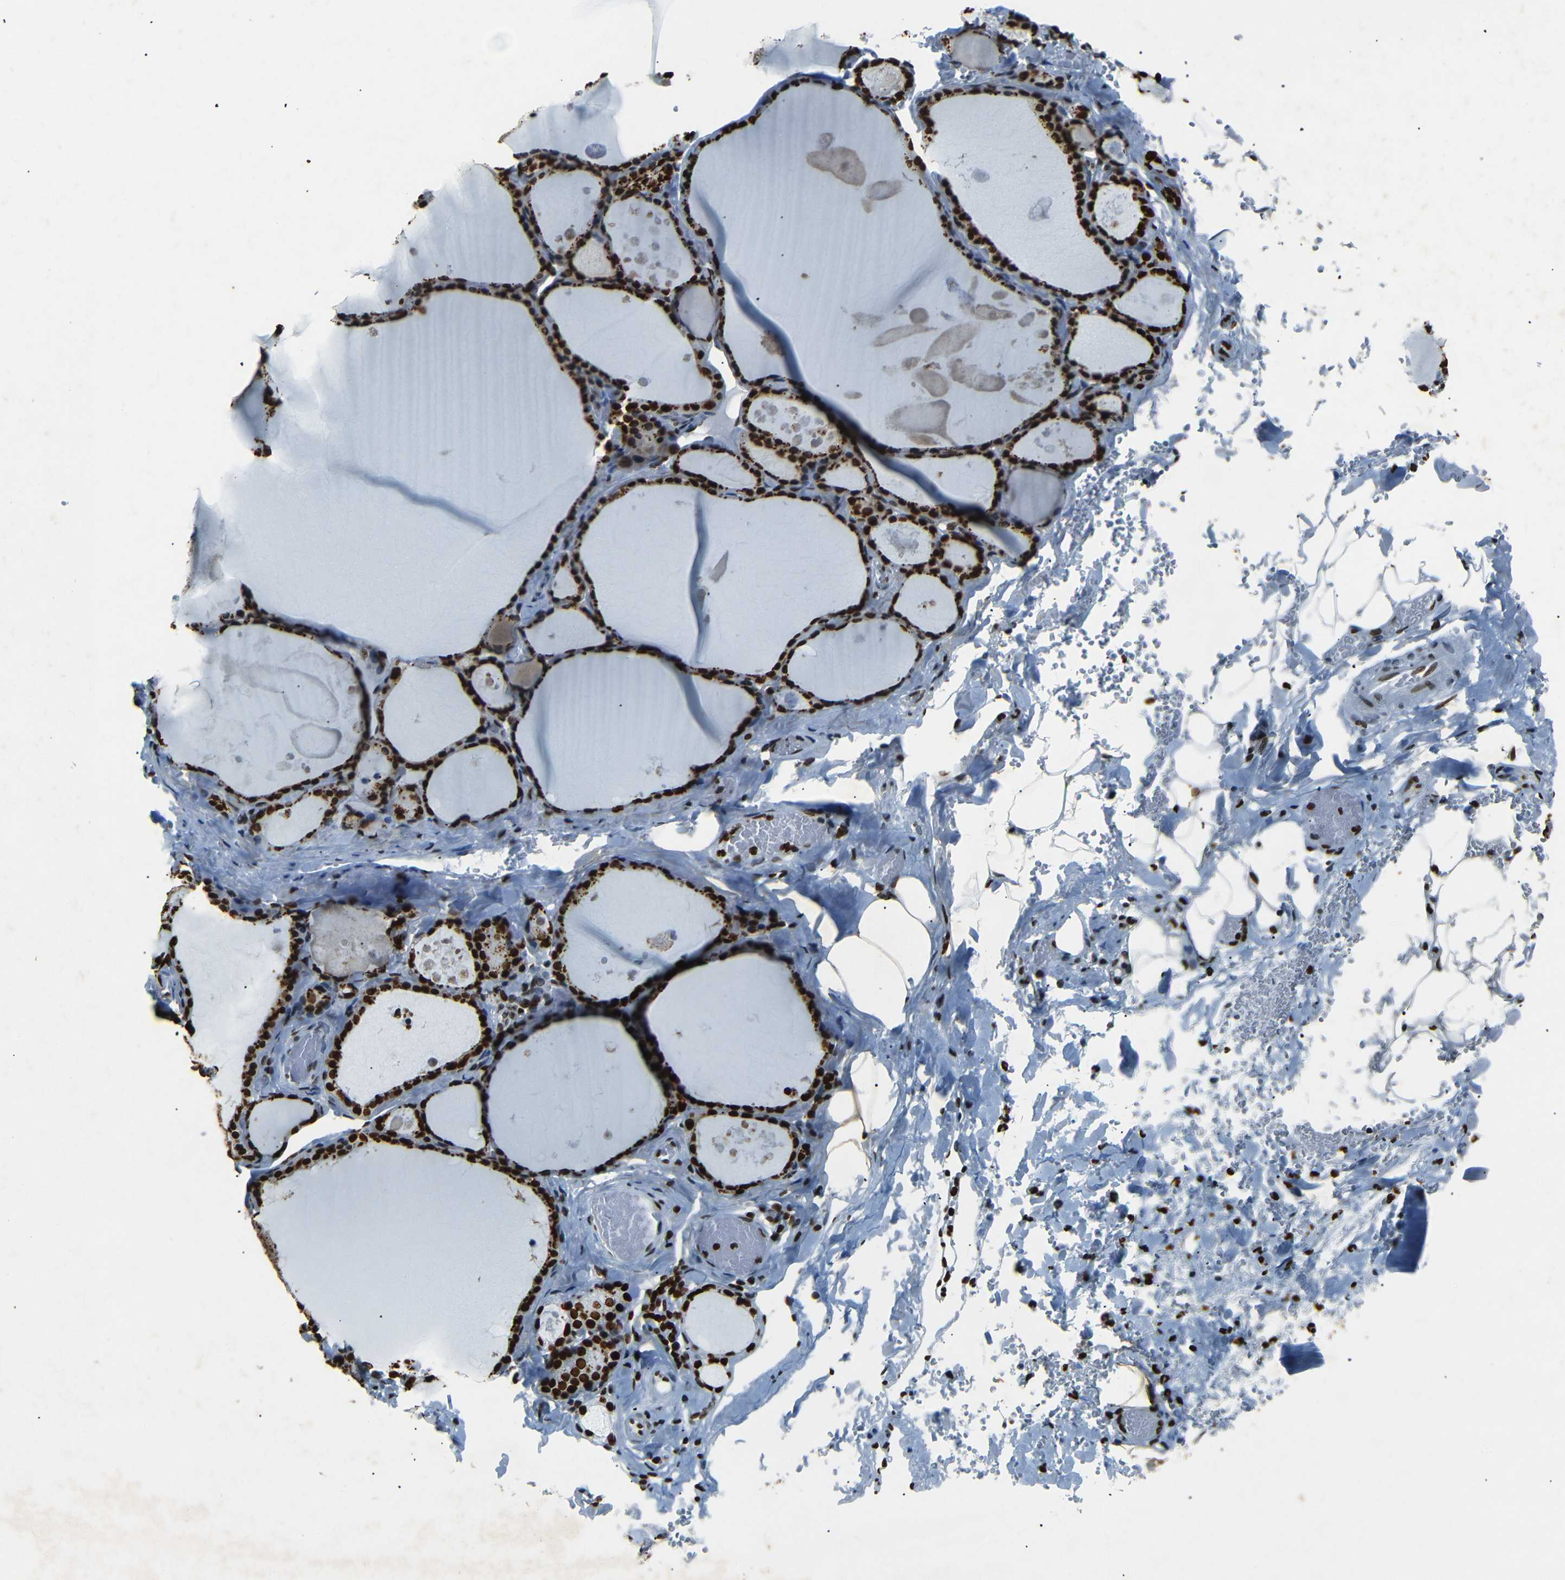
{"staining": {"intensity": "strong", "quantity": ">75%", "location": "cytoplasmic/membranous,nuclear"}, "tissue": "thyroid gland", "cell_type": "Glandular cells", "image_type": "normal", "snomed": [{"axis": "morphology", "description": "Normal tissue, NOS"}, {"axis": "topography", "description": "Thyroid gland"}], "caption": "About >75% of glandular cells in normal human thyroid gland demonstrate strong cytoplasmic/membranous,nuclear protein positivity as visualized by brown immunohistochemical staining.", "gene": "HMGN1", "patient": {"sex": "male", "age": 56}}